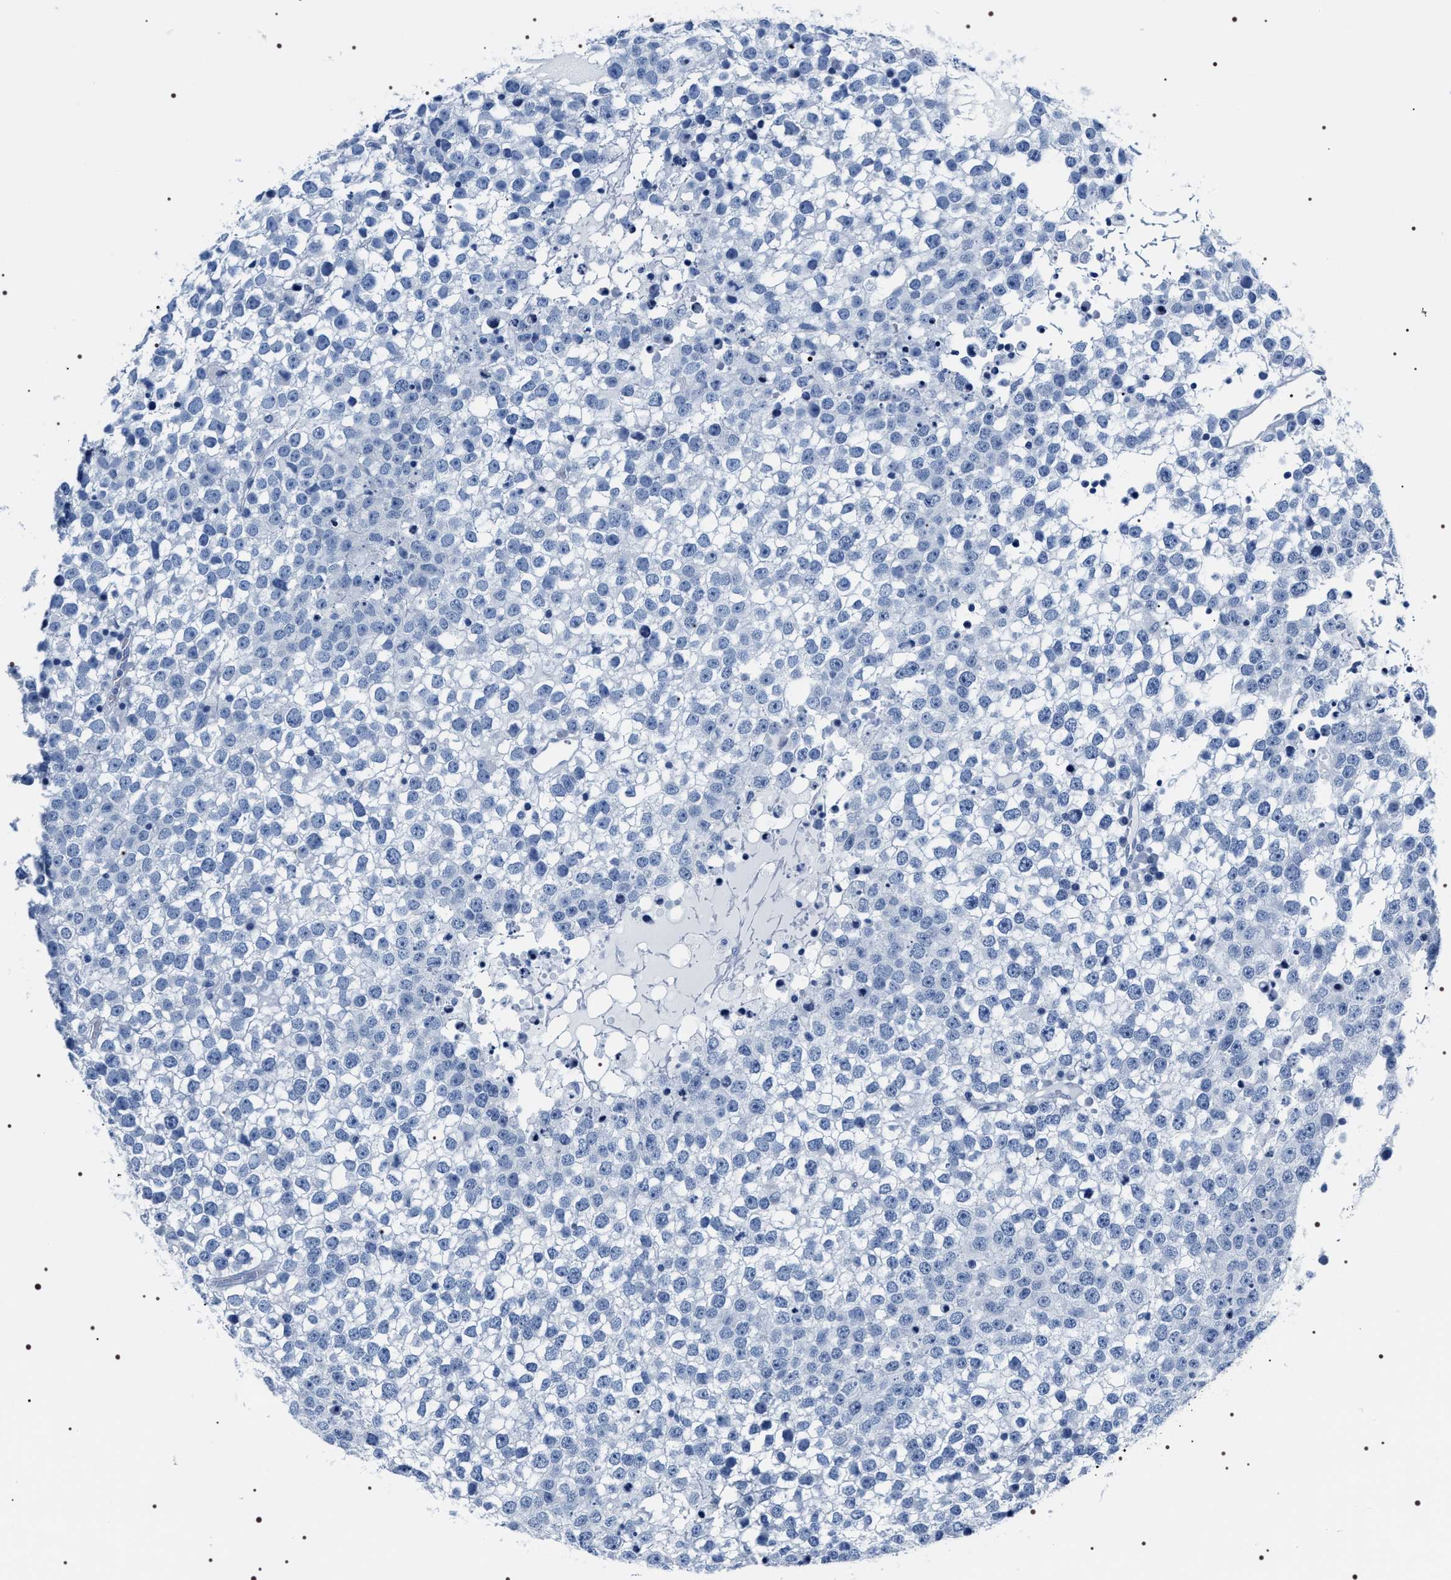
{"staining": {"intensity": "negative", "quantity": "none", "location": "none"}, "tissue": "testis cancer", "cell_type": "Tumor cells", "image_type": "cancer", "snomed": [{"axis": "morphology", "description": "Seminoma, NOS"}, {"axis": "topography", "description": "Testis"}], "caption": "Micrograph shows no significant protein positivity in tumor cells of testis seminoma.", "gene": "ADH4", "patient": {"sex": "male", "age": 65}}